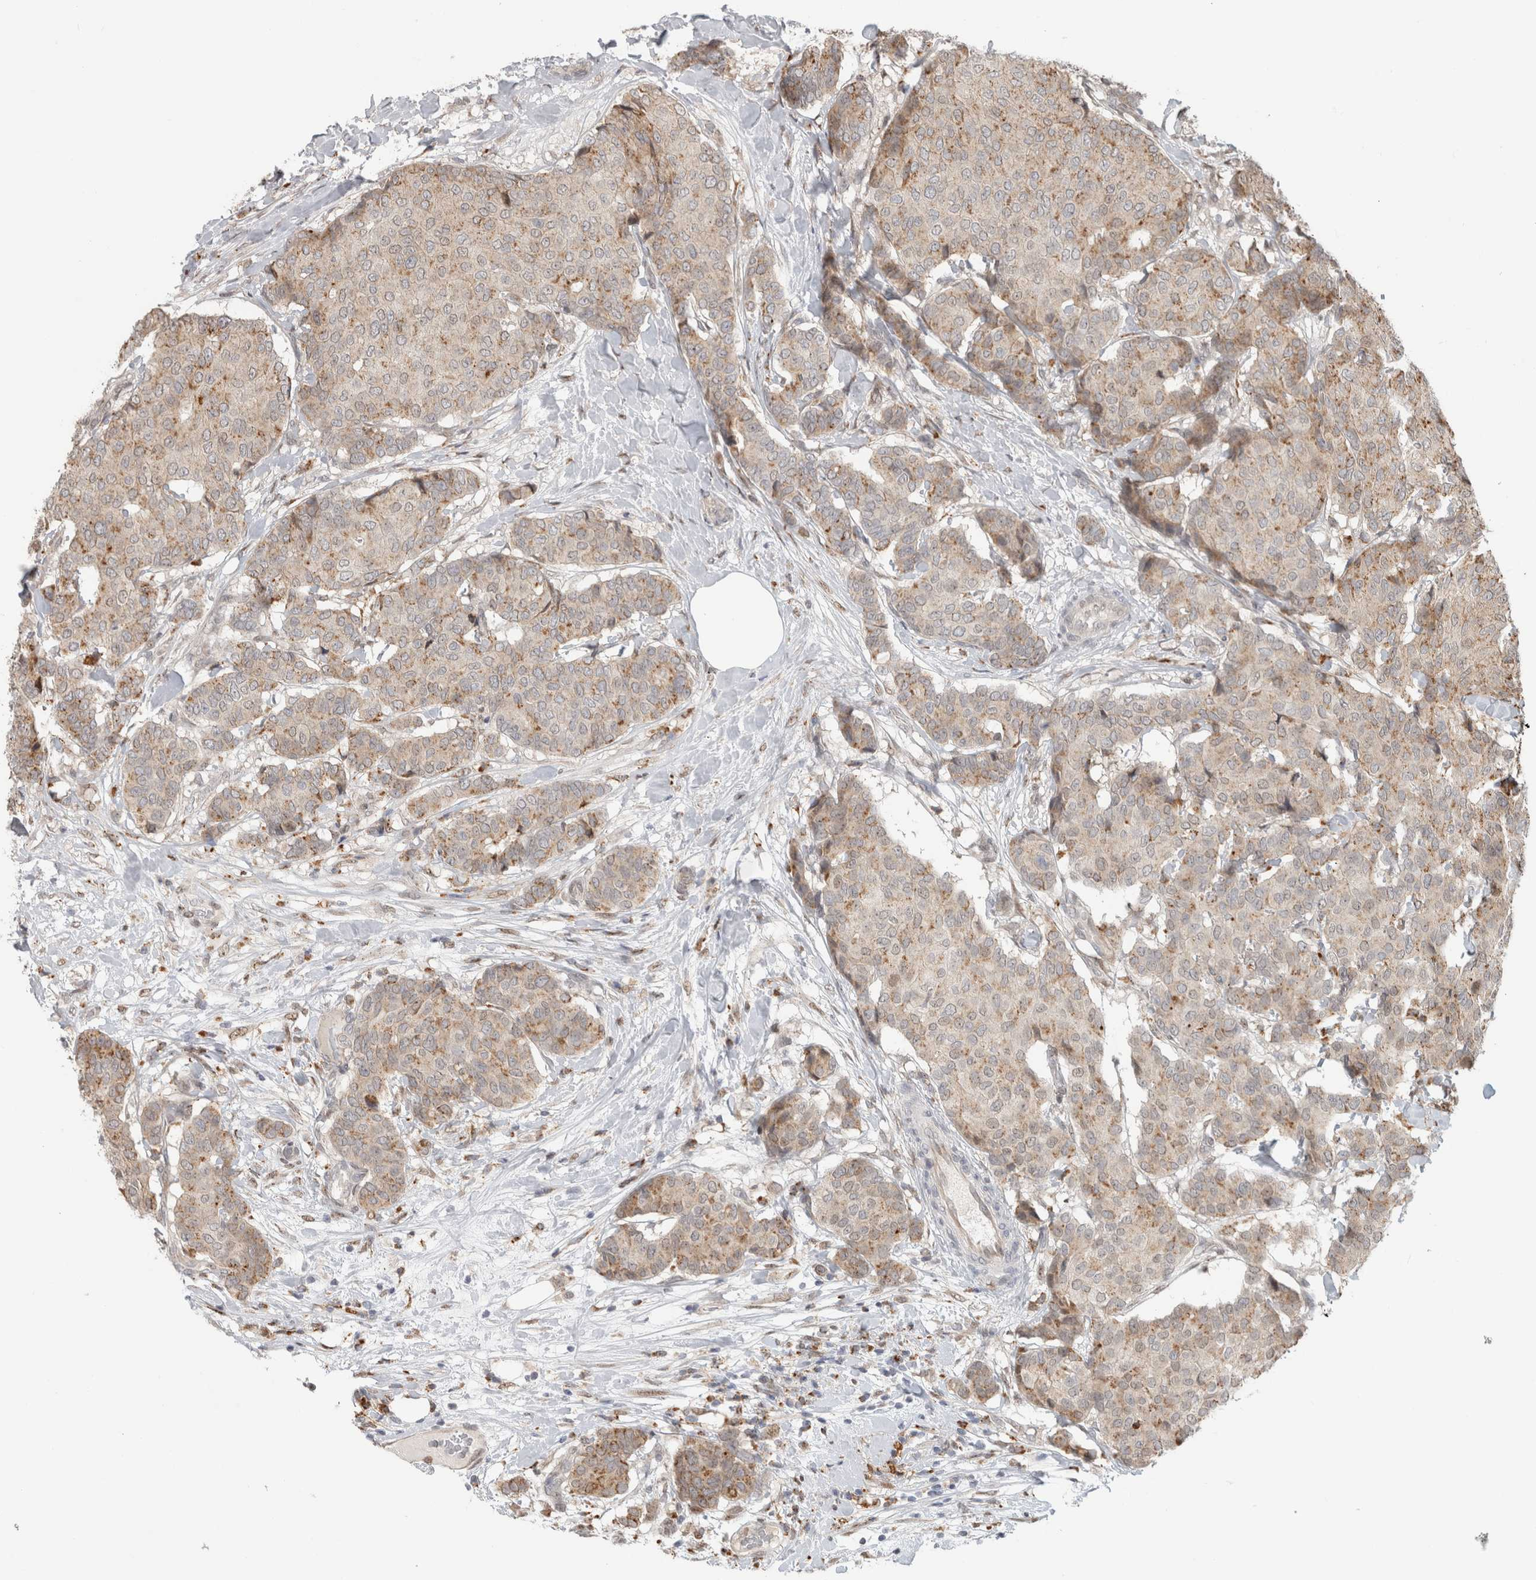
{"staining": {"intensity": "weak", "quantity": ">75%", "location": "cytoplasmic/membranous"}, "tissue": "breast cancer", "cell_type": "Tumor cells", "image_type": "cancer", "snomed": [{"axis": "morphology", "description": "Duct carcinoma"}, {"axis": "topography", "description": "Breast"}], "caption": "Immunohistochemistry micrograph of neoplastic tissue: breast infiltrating ductal carcinoma stained using IHC displays low levels of weak protein expression localized specifically in the cytoplasmic/membranous of tumor cells, appearing as a cytoplasmic/membranous brown color.", "gene": "NAB2", "patient": {"sex": "female", "age": 75}}